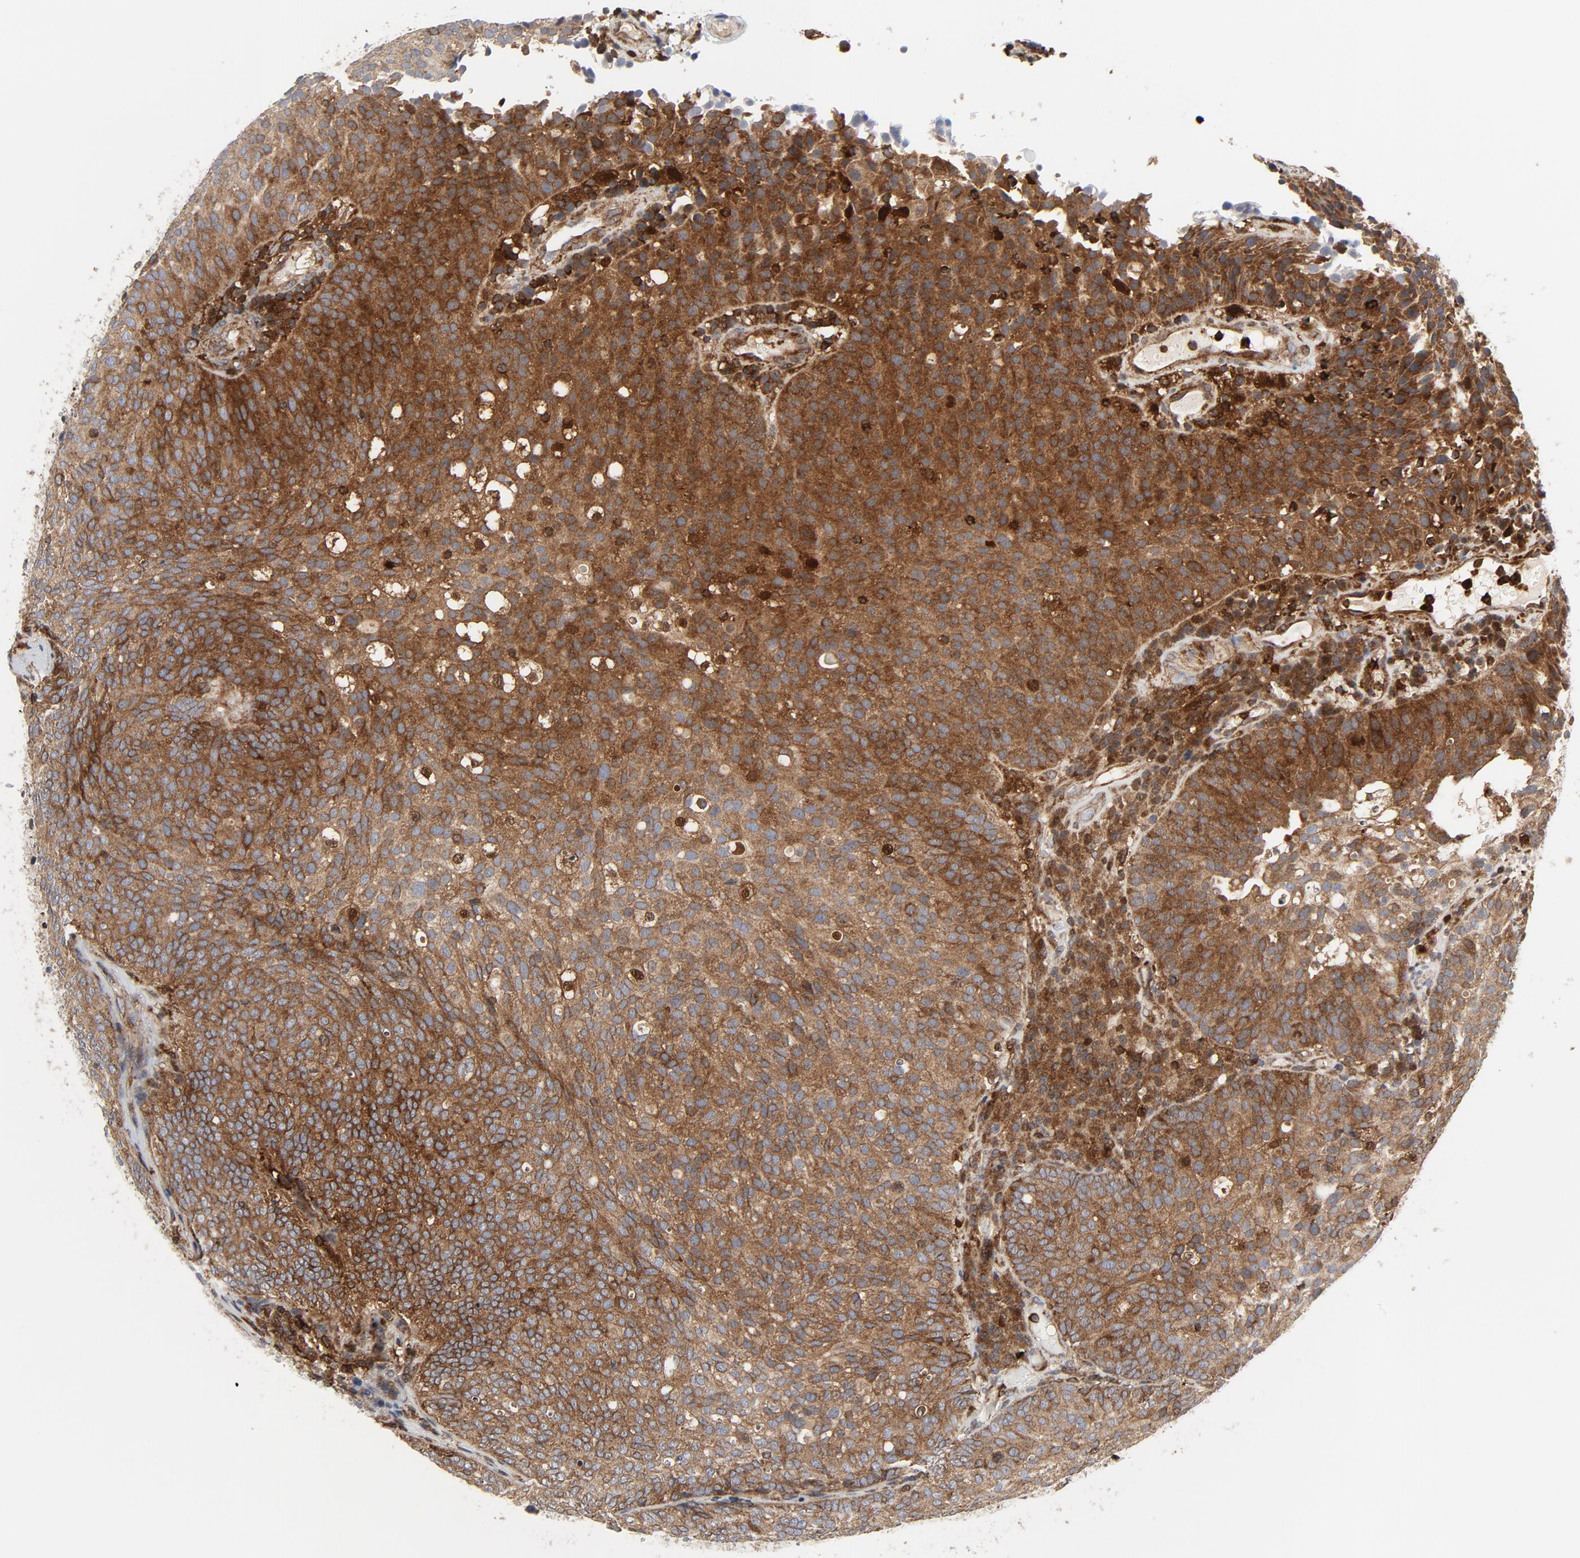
{"staining": {"intensity": "moderate", "quantity": ">75%", "location": "cytoplasmic/membranous"}, "tissue": "urothelial cancer", "cell_type": "Tumor cells", "image_type": "cancer", "snomed": [{"axis": "morphology", "description": "Urothelial carcinoma, Low grade"}, {"axis": "topography", "description": "Urinary bladder"}], "caption": "The immunohistochemical stain shows moderate cytoplasmic/membranous expression in tumor cells of urothelial cancer tissue.", "gene": "YES1", "patient": {"sex": "male", "age": 85}}